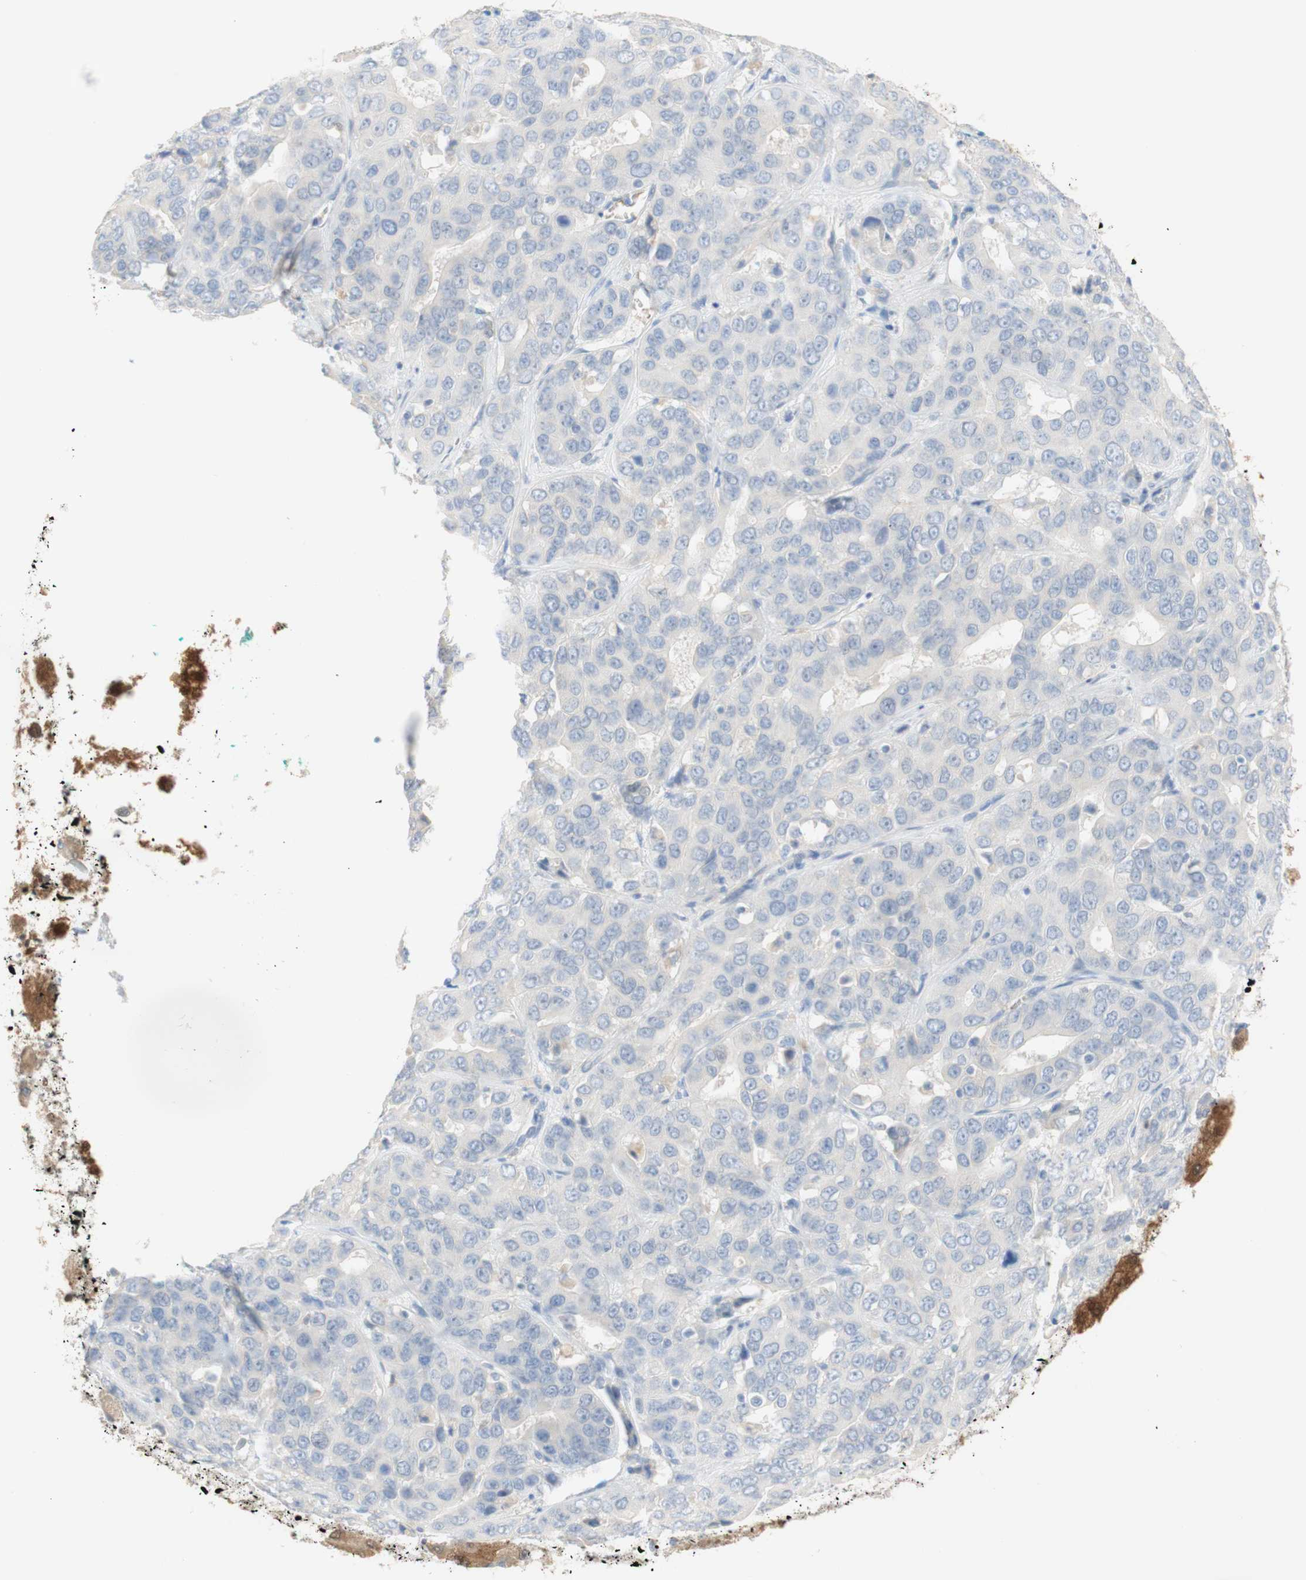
{"staining": {"intensity": "negative", "quantity": "none", "location": "none"}, "tissue": "liver cancer", "cell_type": "Tumor cells", "image_type": "cancer", "snomed": [{"axis": "morphology", "description": "Cholangiocarcinoma"}, {"axis": "topography", "description": "Liver"}], "caption": "The micrograph reveals no staining of tumor cells in liver cancer. (Immunohistochemistry, brightfield microscopy, high magnification).", "gene": "SELENBP1", "patient": {"sex": "female", "age": 52}}